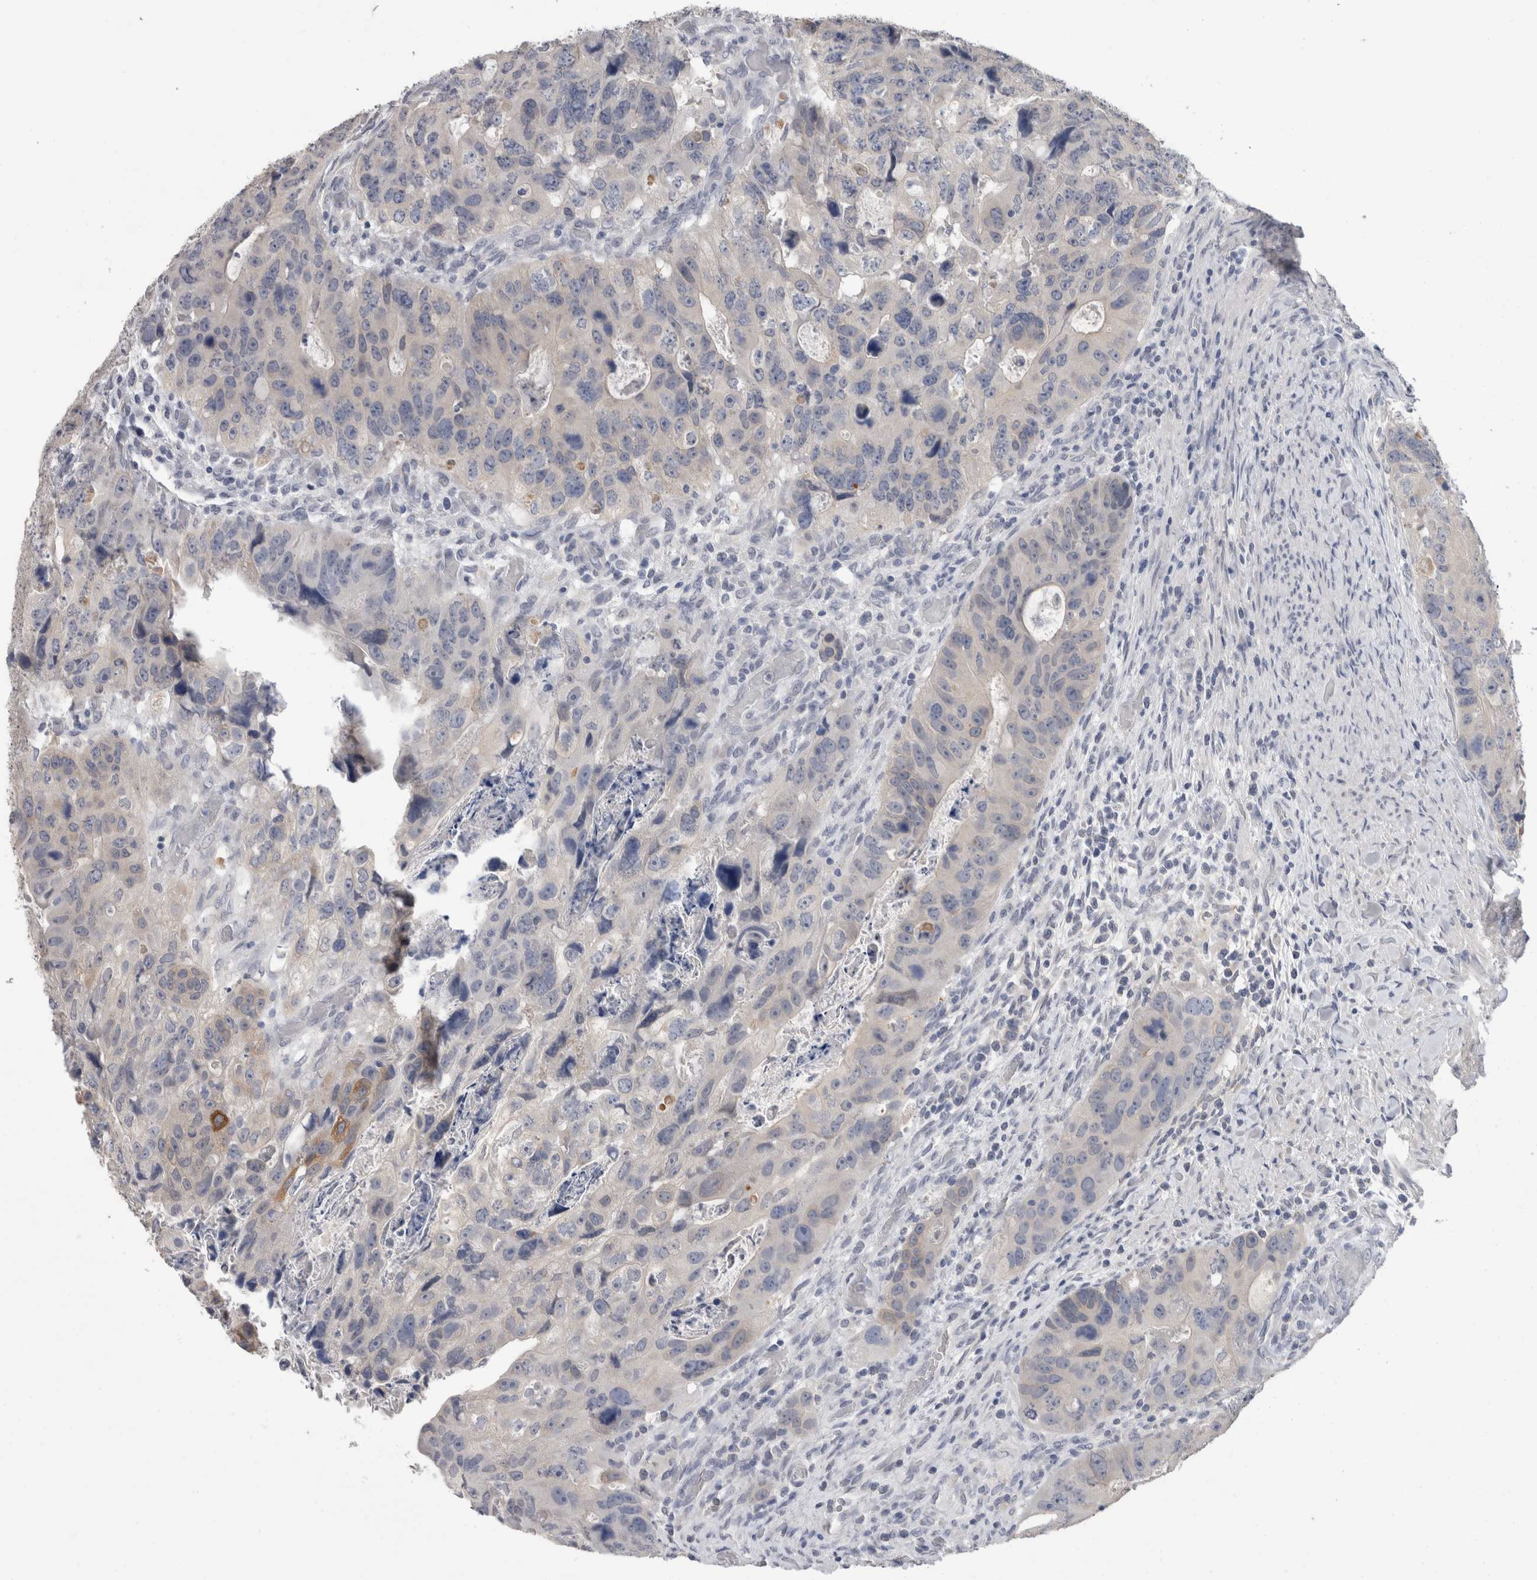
{"staining": {"intensity": "negative", "quantity": "none", "location": "none"}, "tissue": "colorectal cancer", "cell_type": "Tumor cells", "image_type": "cancer", "snomed": [{"axis": "morphology", "description": "Adenocarcinoma, NOS"}, {"axis": "topography", "description": "Rectum"}], "caption": "Colorectal adenocarcinoma was stained to show a protein in brown. There is no significant staining in tumor cells.", "gene": "FHOD3", "patient": {"sex": "male", "age": 59}}